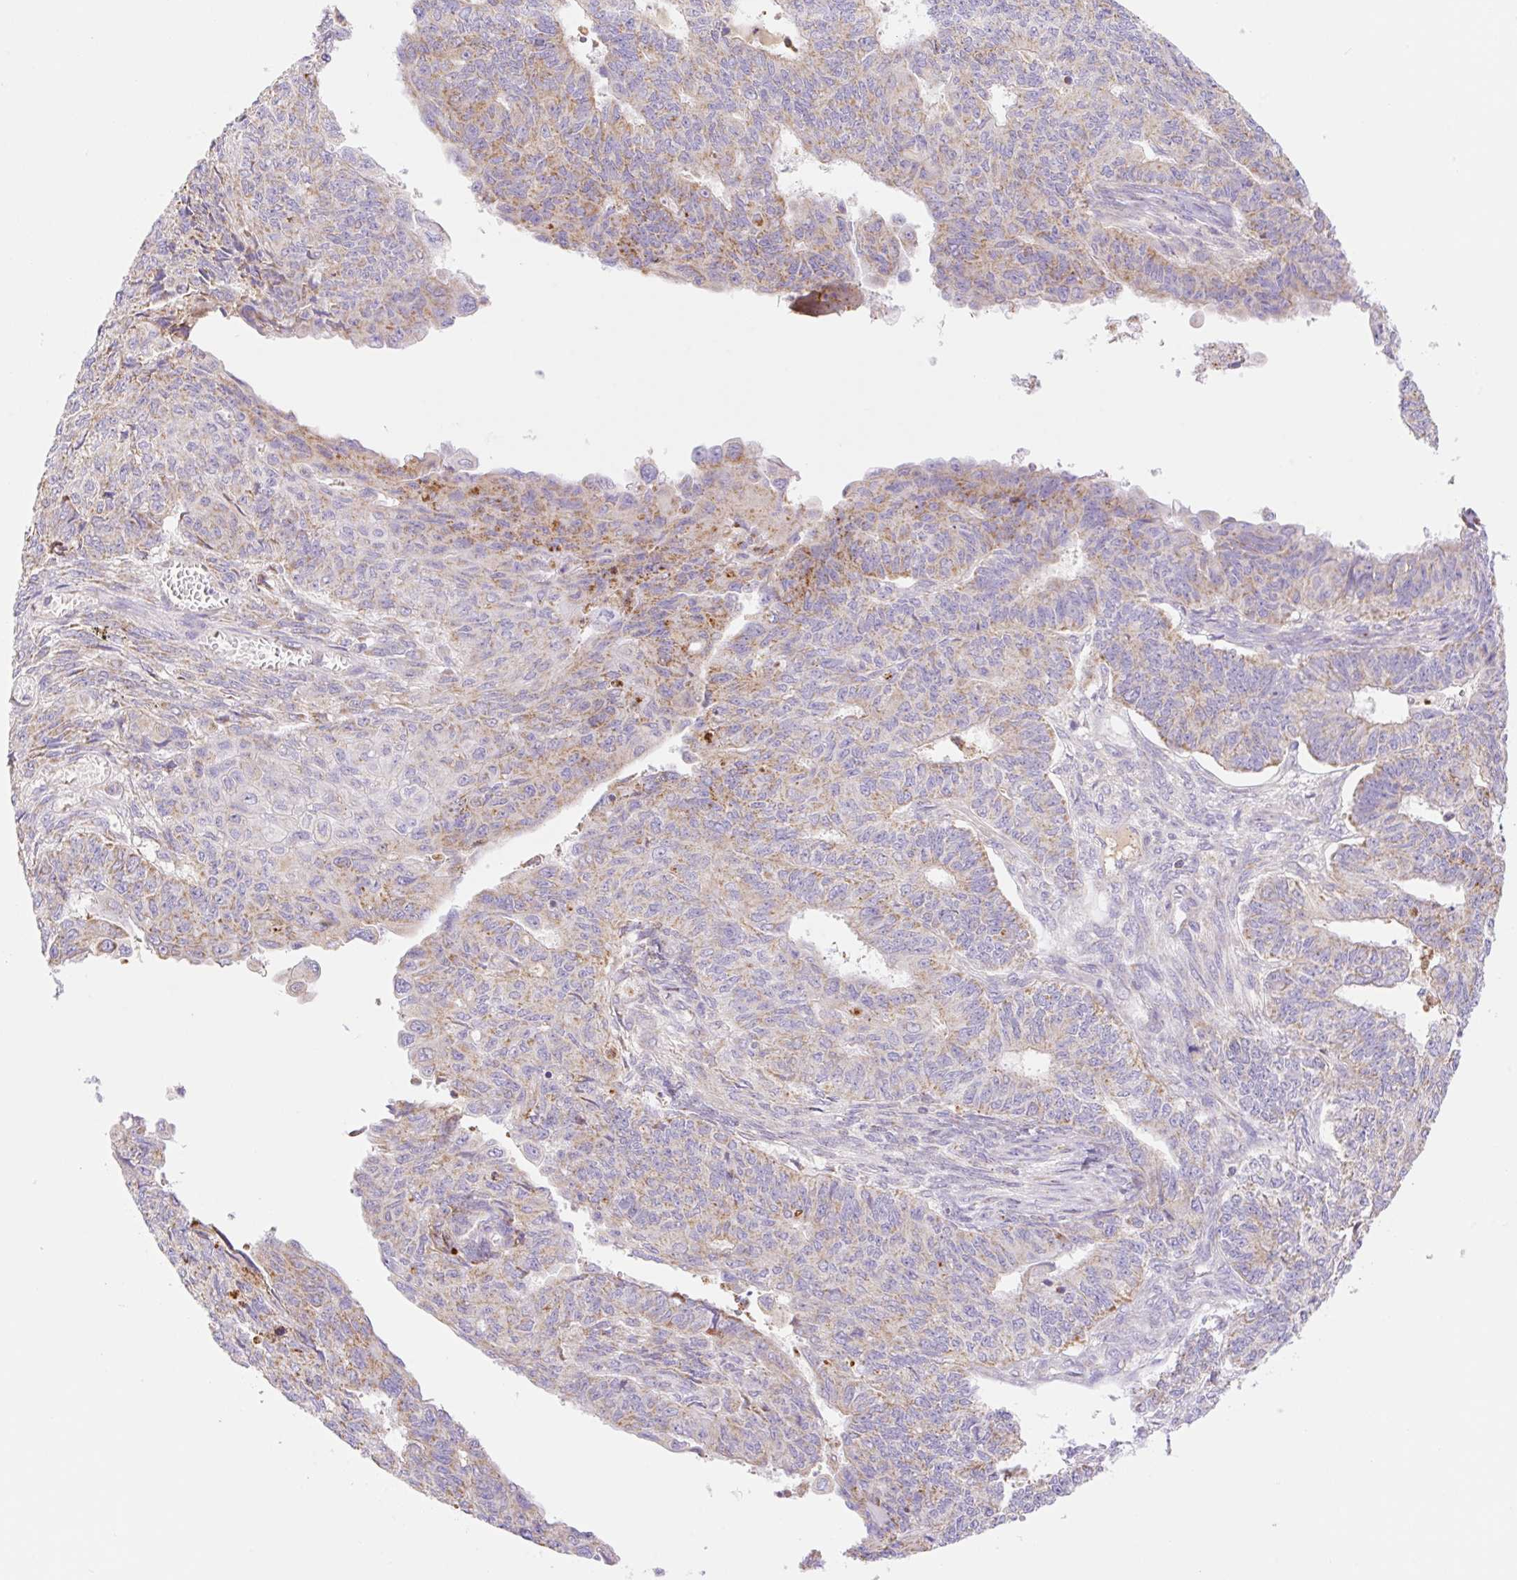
{"staining": {"intensity": "moderate", "quantity": "25%-75%", "location": "cytoplasmic/membranous"}, "tissue": "endometrial cancer", "cell_type": "Tumor cells", "image_type": "cancer", "snomed": [{"axis": "morphology", "description": "Adenocarcinoma, NOS"}, {"axis": "topography", "description": "Endometrium"}], "caption": "This micrograph demonstrates immunohistochemistry (IHC) staining of human endometrial adenocarcinoma, with medium moderate cytoplasmic/membranous staining in about 25%-75% of tumor cells.", "gene": "ETNK2", "patient": {"sex": "female", "age": 32}}